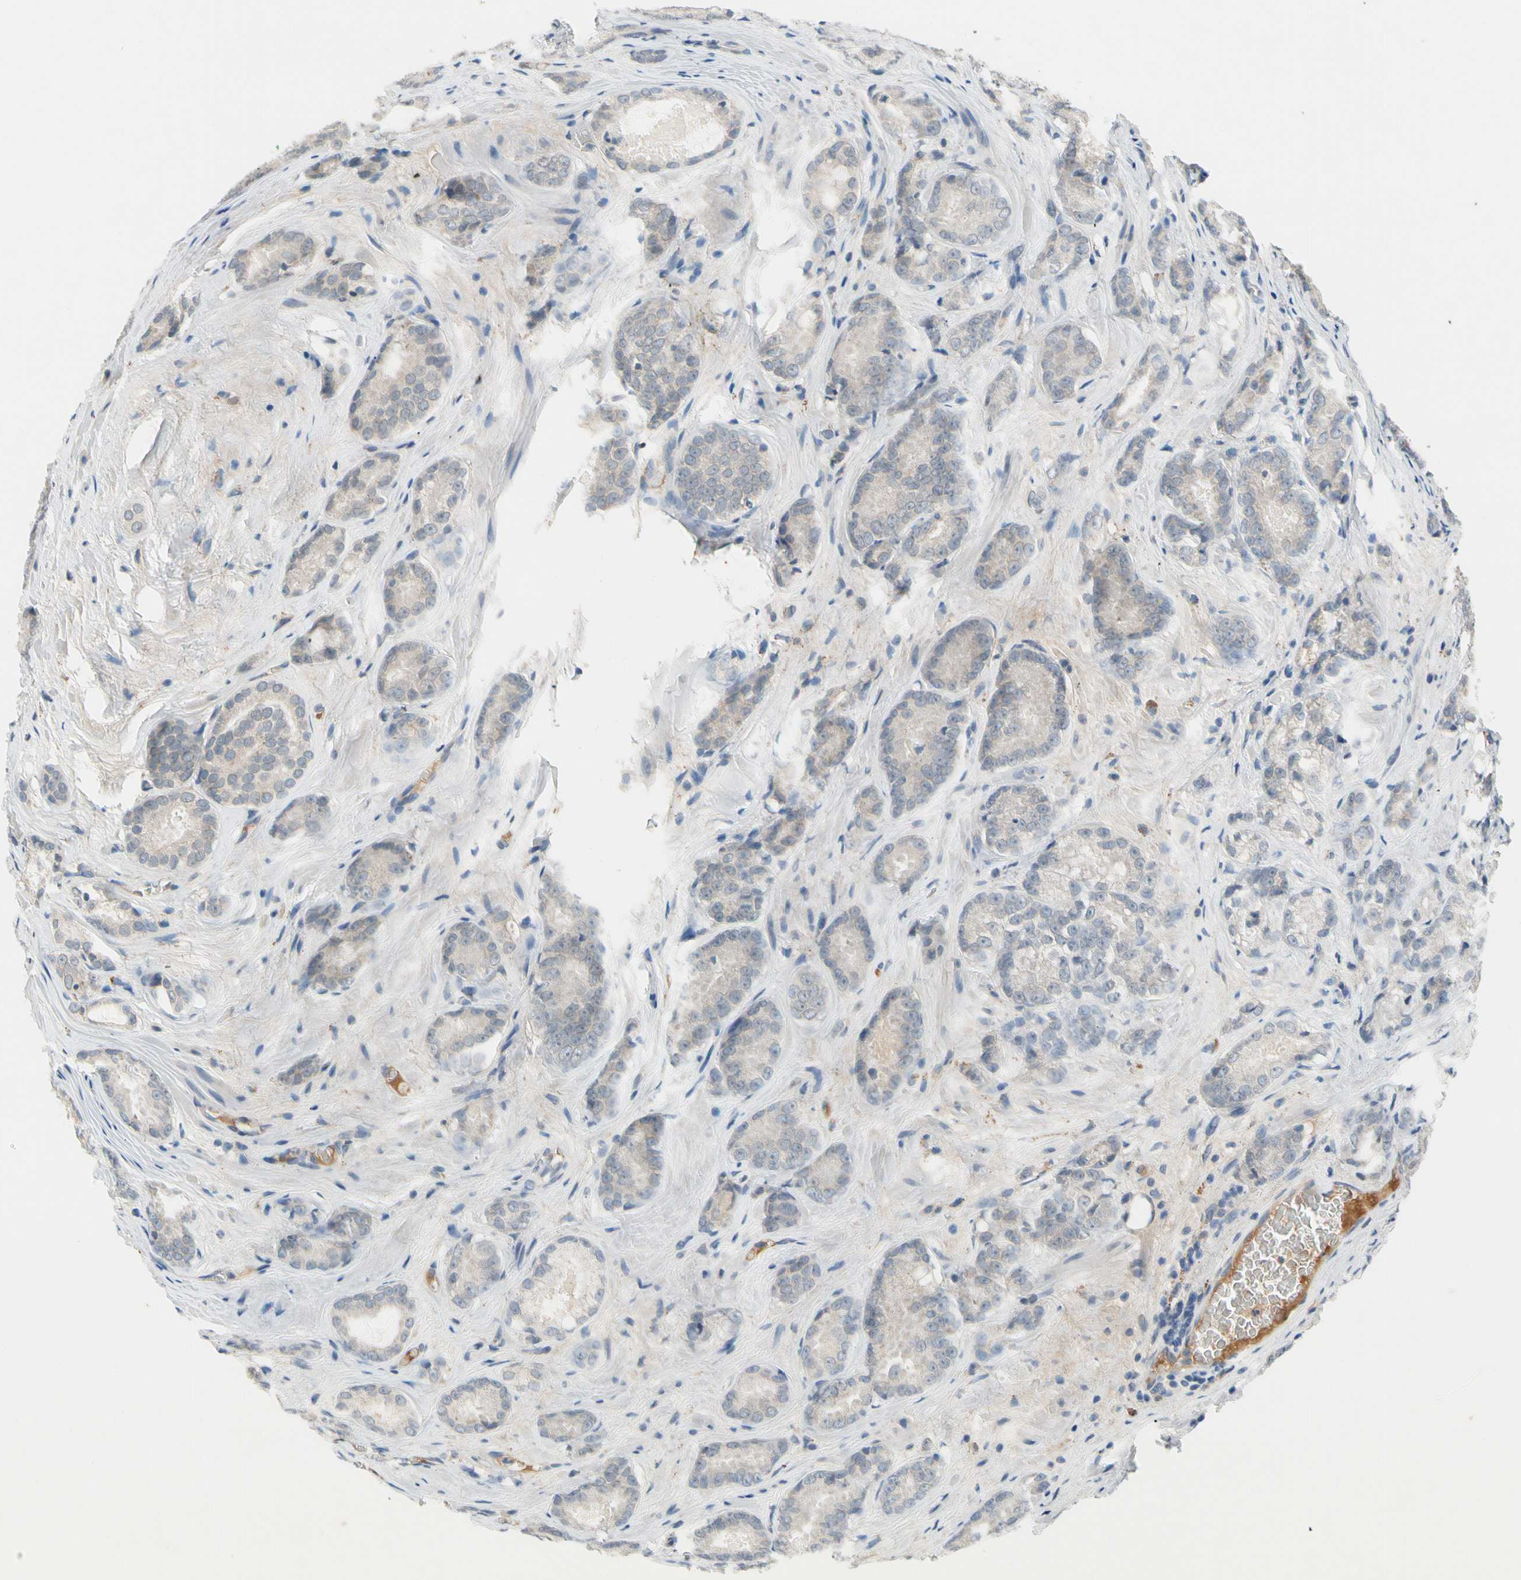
{"staining": {"intensity": "negative", "quantity": "none", "location": "none"}, "tissue": "prostate cancer", "cell_type": "Tumor cells", "image_type": "cancer", "snomed": [{"axis": "morphology", "description": "Adenocarcinoma, High grade"}, {"axis": "topography", "description": "Prostate"}], "caption": "There is no significant staining in tumor cells of prostate adenocarcinoma (high-grade). Nuclei are stained in blue.", "gene": "CNDP1", "patient": {"sex": "male", "age": 64}}